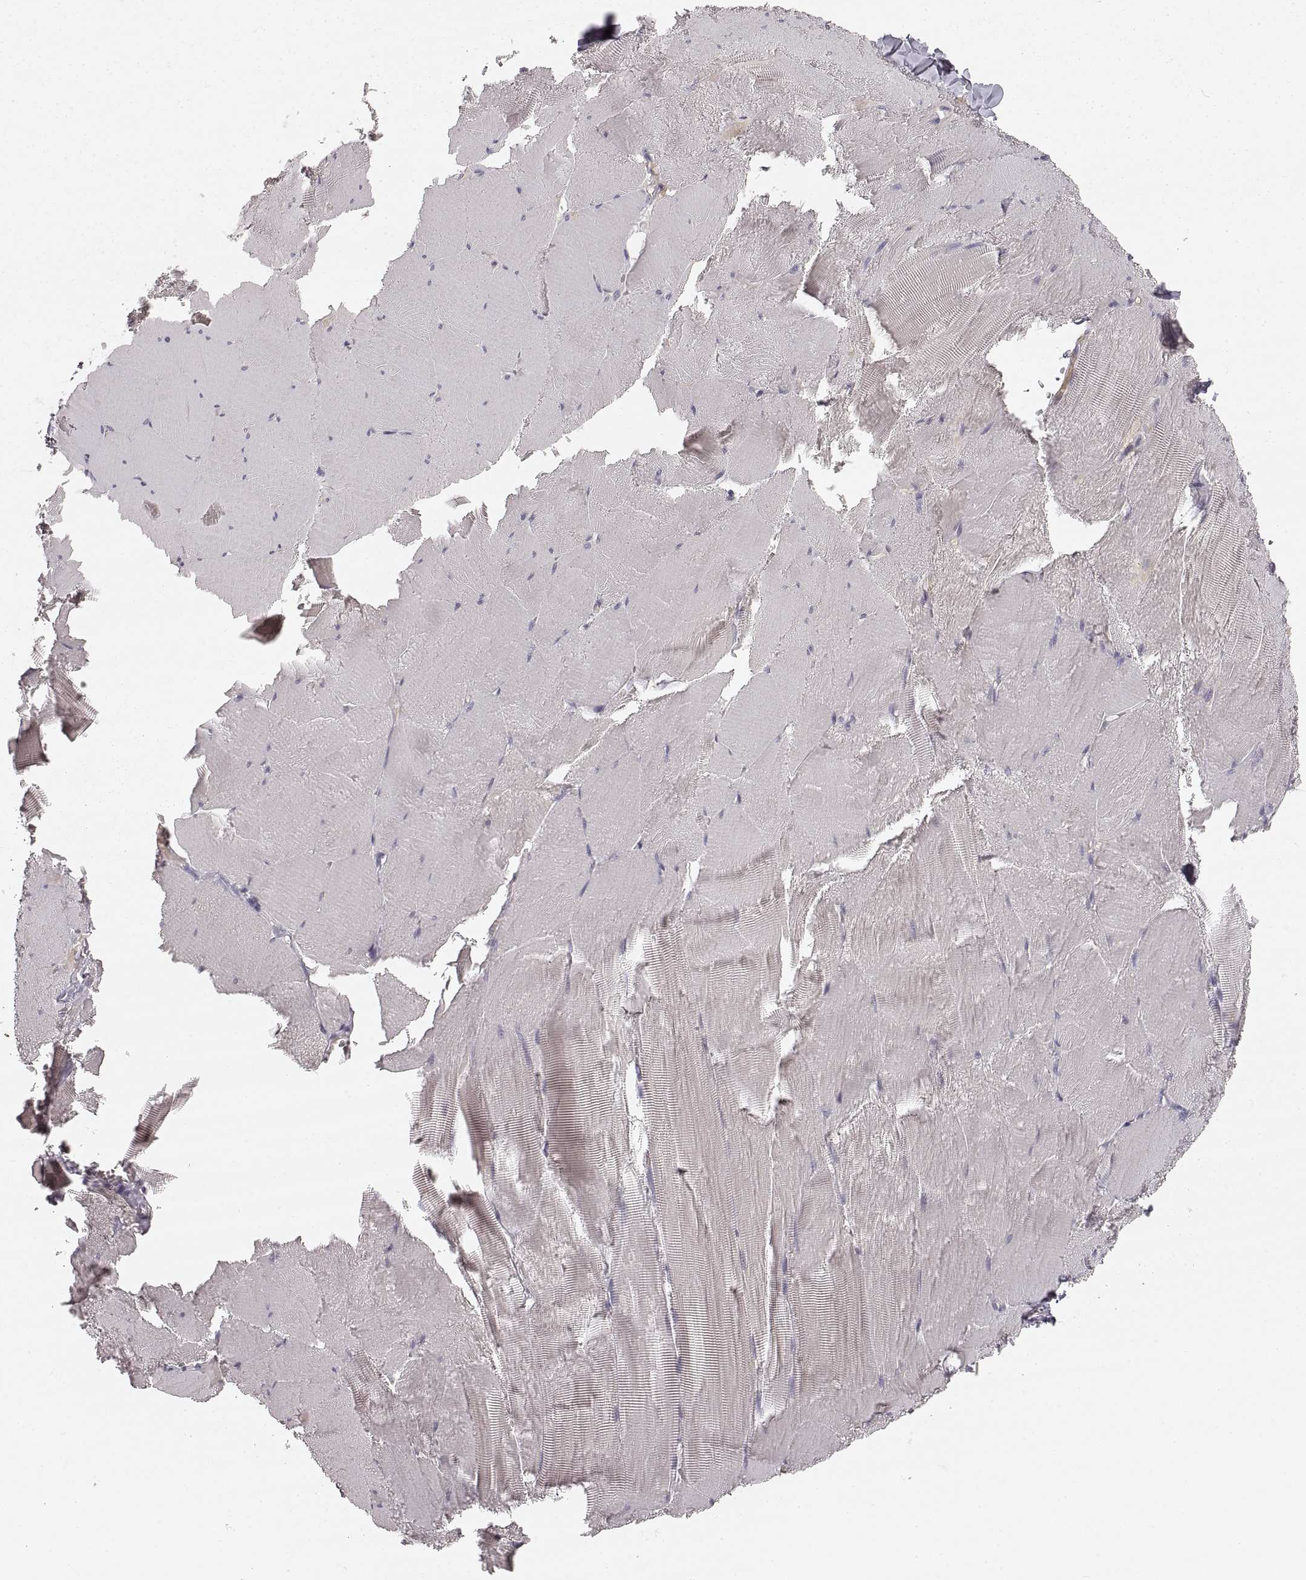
{"staining": {"intensity": "negative", "quantity": "none", "location": "none"}, "tissue": "skeletal muscle", "cell_type": "Myocytes", "image_type": "normal", "snomed": [{"axis": "morphology", "description": "Normal tissue, NOS"}, {"axis": "morphology", "description": "Malignant melanoma, Metastatic site"}, {"axis": "topography", "description": "Skeletal muscle"}], "caption": "The histopathology image demonstrates no significant staining in myocytes of skeletal muscle. Nuclei are stained in blue.", "gene": "RUNDC3A", "patient": {"sex": "male", "age": 50}}